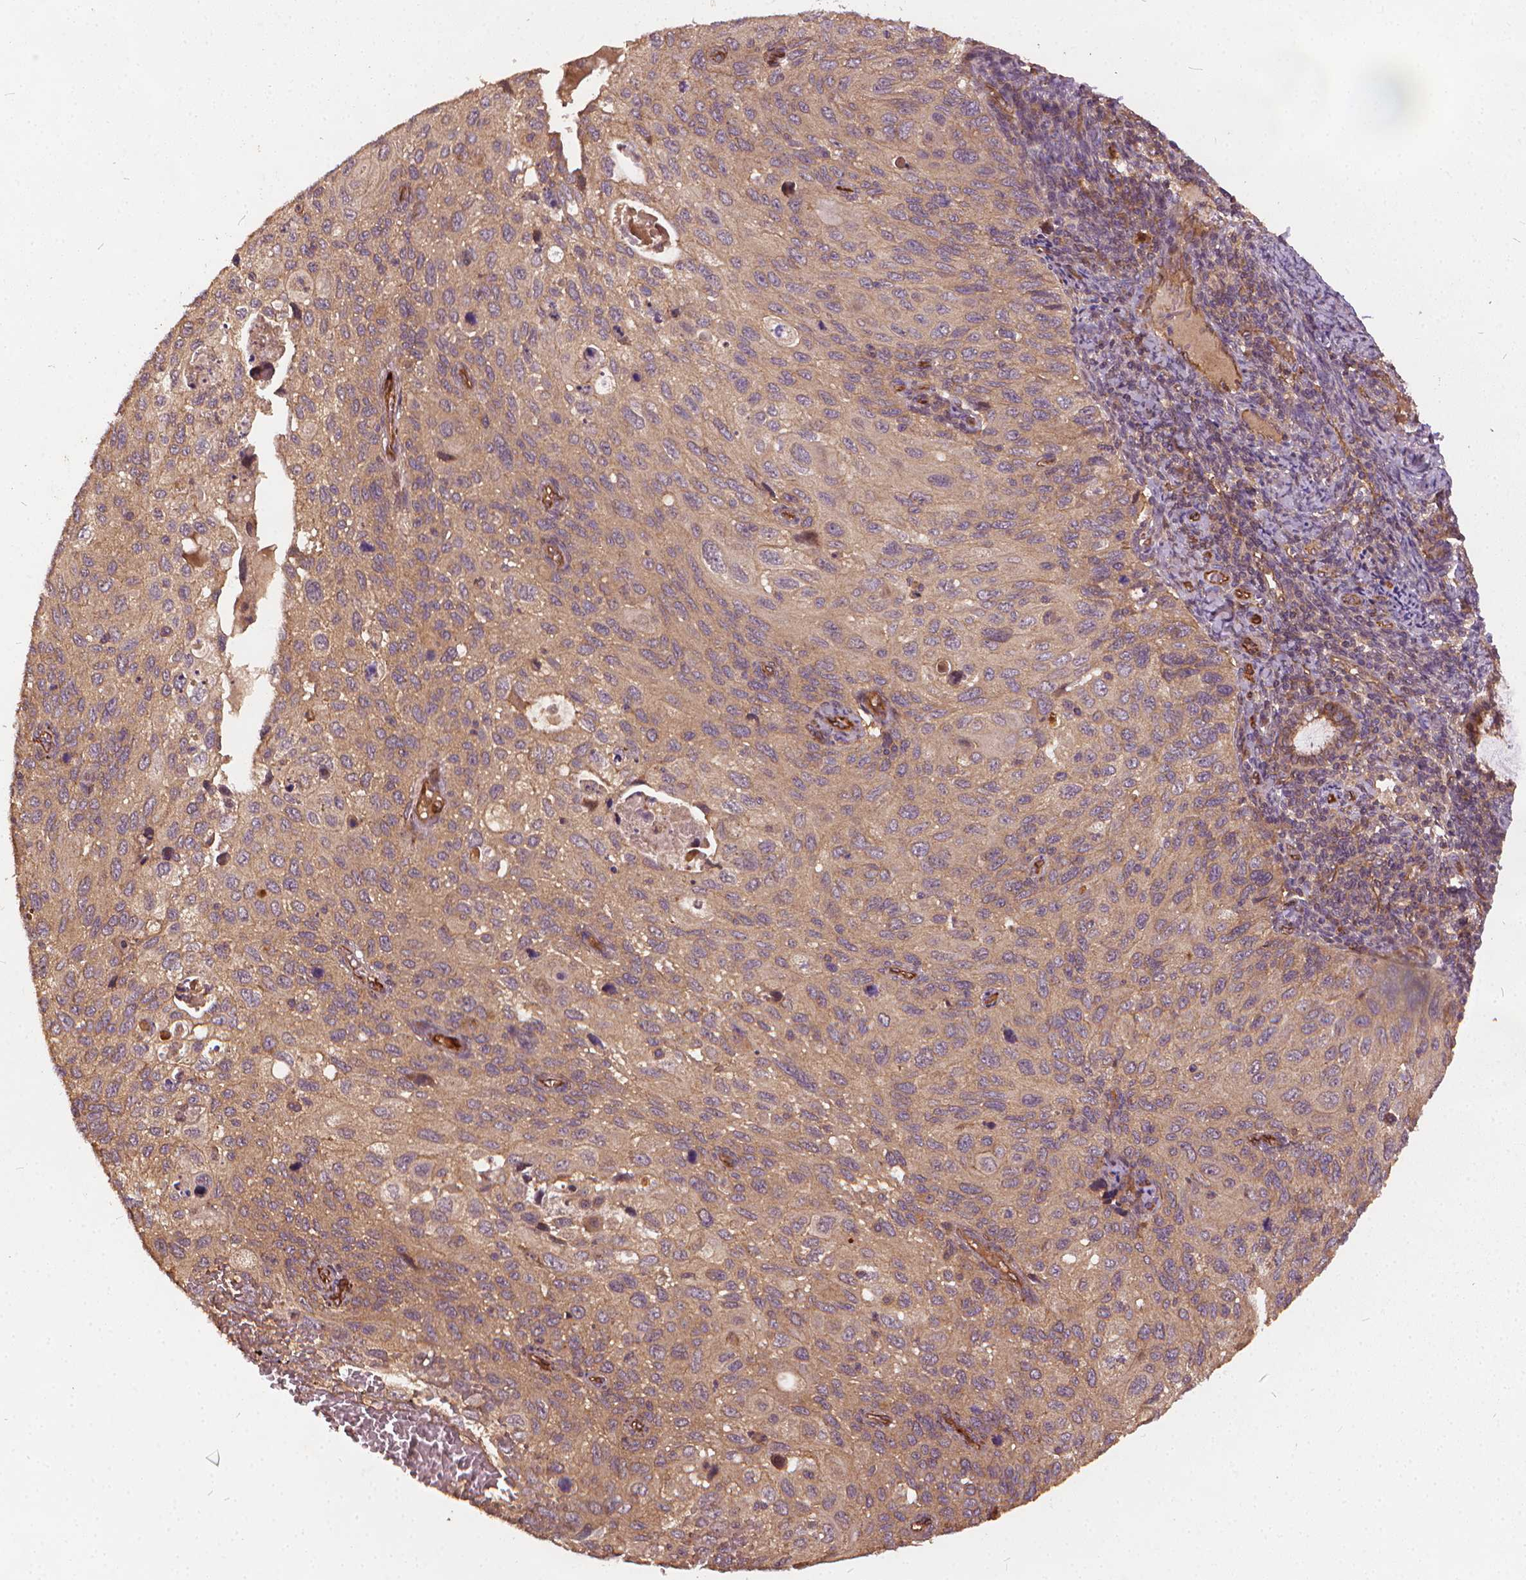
{"staining": {"intensity": "weak", "quantity": ">75%", "location": "cytoplasmic/membranous"}, "tissue": "cervical cancer", "cell_type": "Tumor cells", "image_type": "cancer", "snomed": [{"axis": "morphology", "description": "Squamous cell carcinoma, NOS"}, {"axis": "topography", "description": "Cervix"}], "caption": "Protein staining displays weak cytoplasmic/membranous staining in about >75% of tumor cells in cervical squamous cell carcinoma.", "gene": "UBXN2A", "patient": {"sex": "female", "age": 70}}